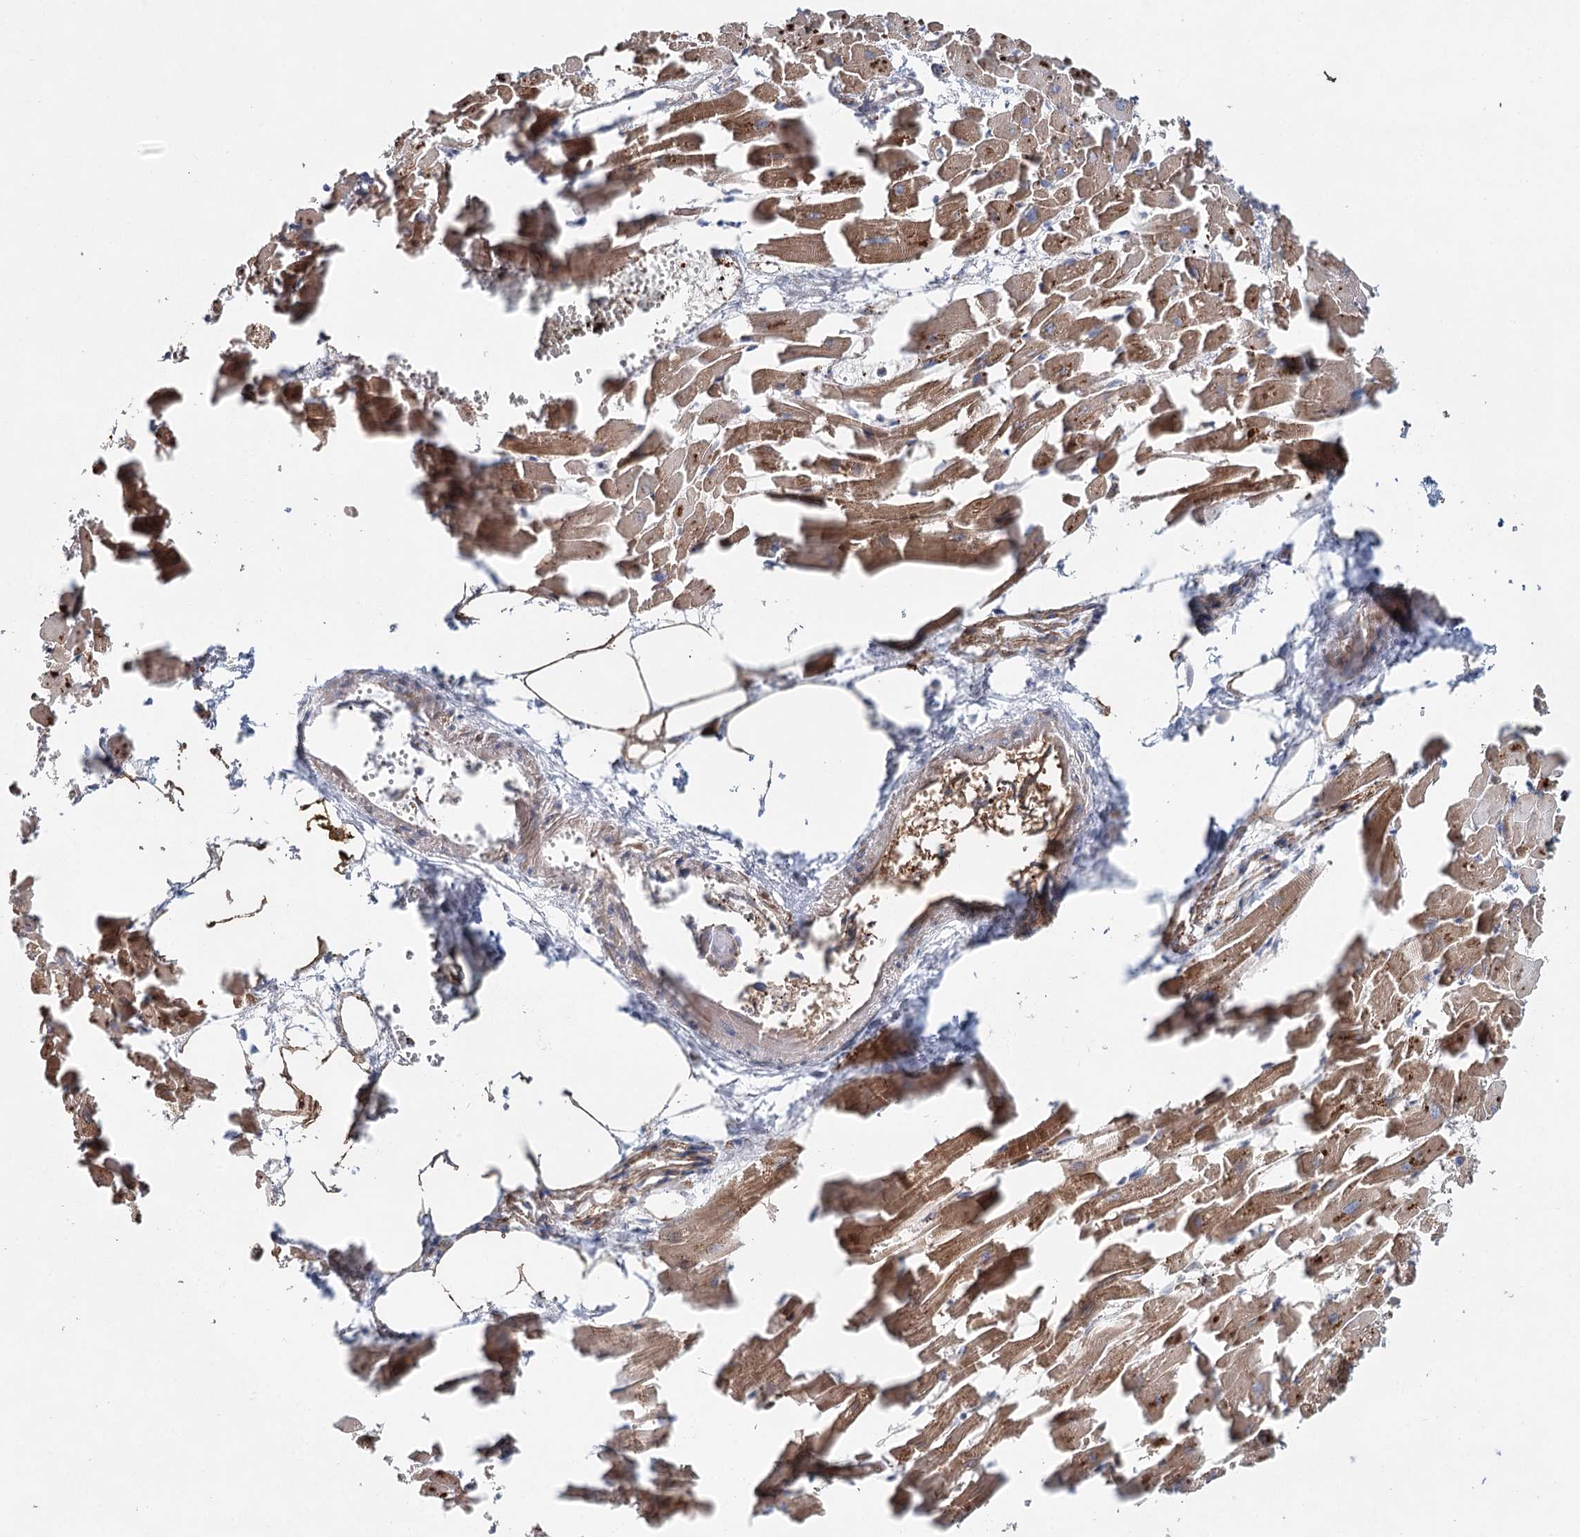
{"staining": {"intensity": "moderate", "quantity": ">75%", "location": "cytoplasmic/membranous"}, "tissue": "heart muscle", "cell_type": "Cardiomyocytes", "image_type": "normal", "snomed": [{"axis": "morphology", "description": "Normal tissue, NOS"}, {"axis": "topography", "description": "Heart"}], "caption": "Approximately >75% of cardiomyocytes in unremarkable heart muscle exhibit moderate cytoplasmic/membranous protein expression as visualized by brown immunohistochemical staining.", "gene": "ALKBH8", "patient": {"sex": "female", "age": 64}}